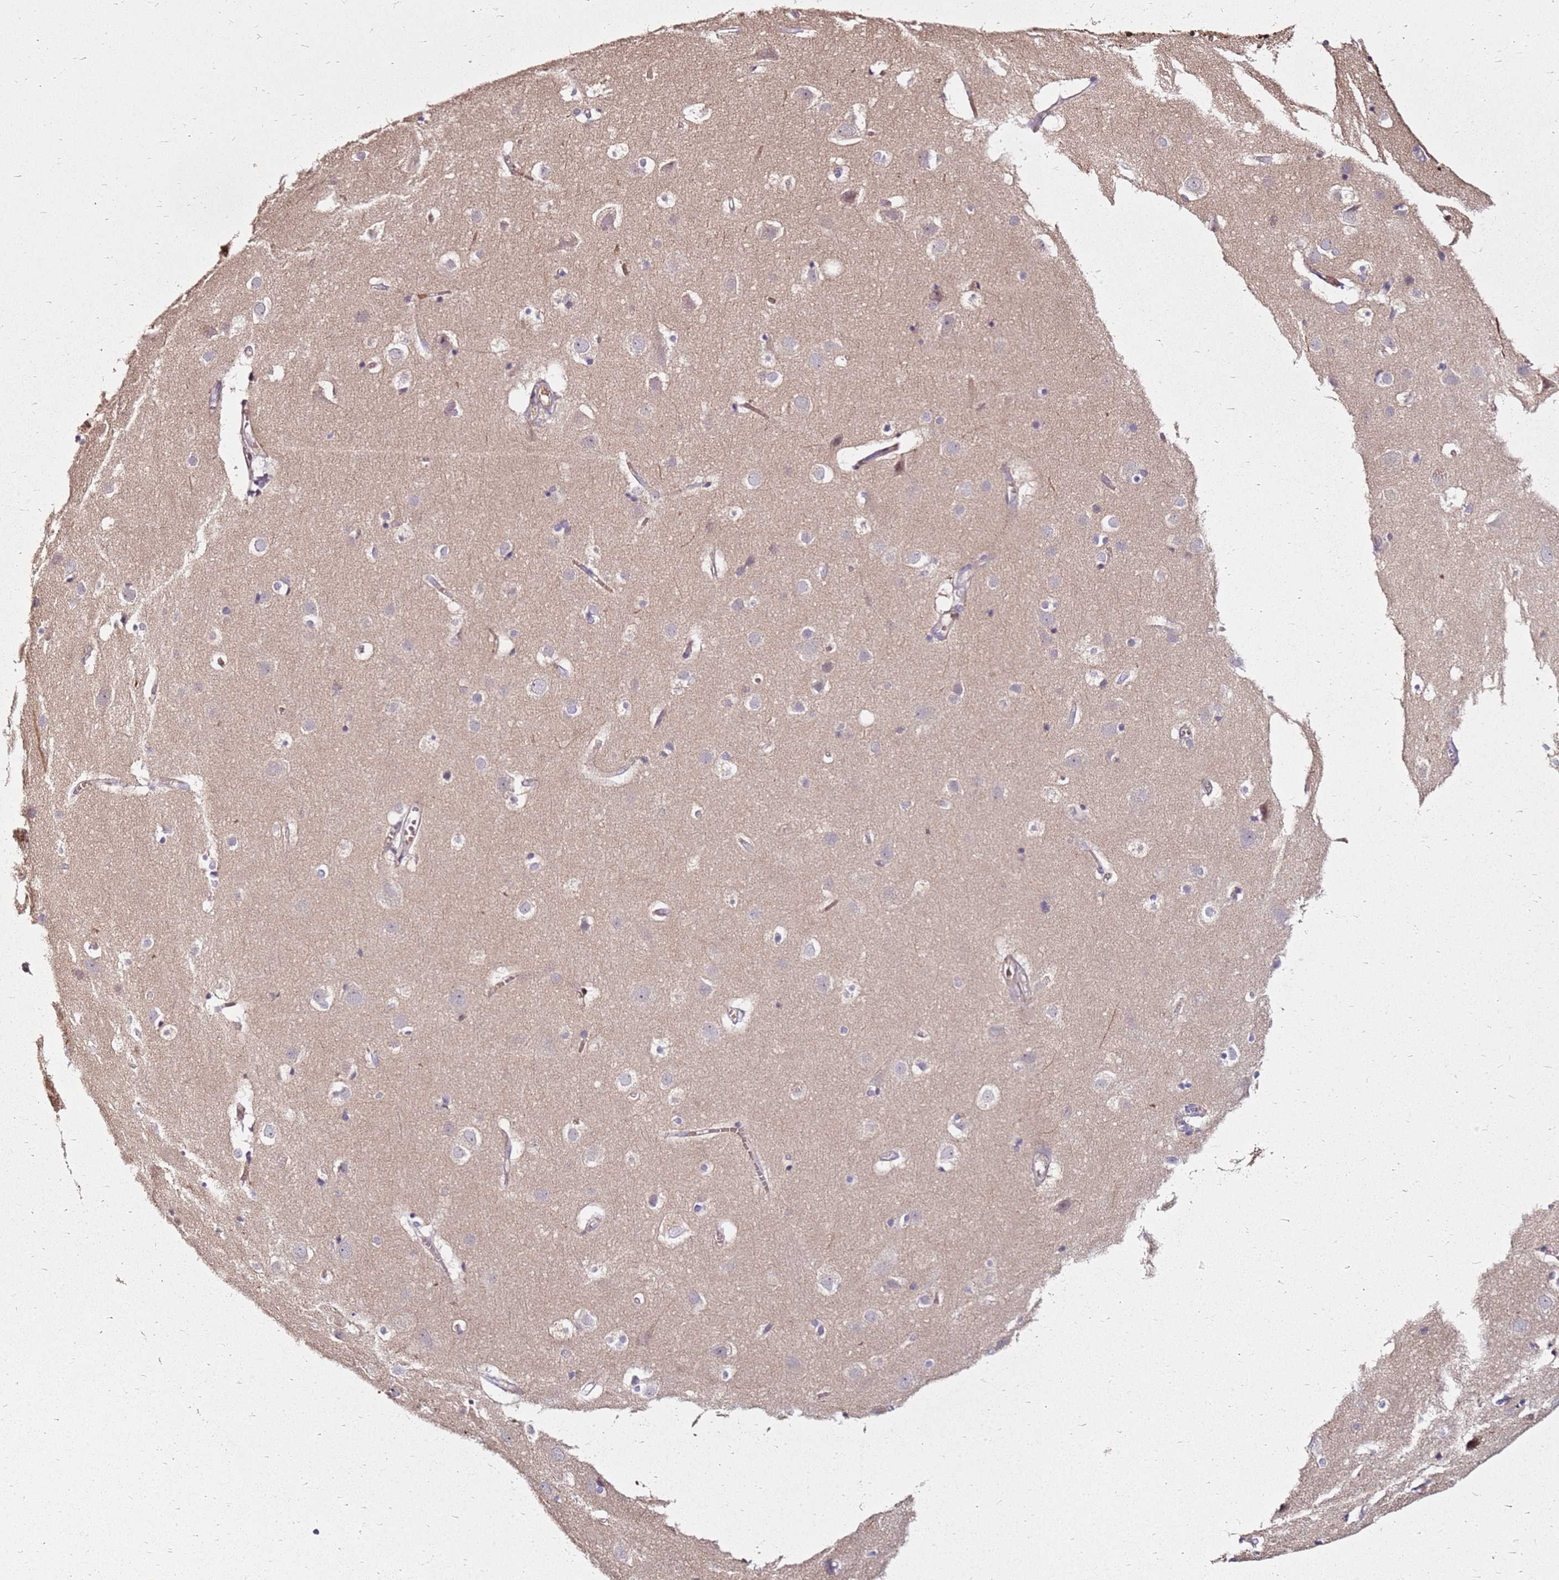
{"staining": {"intensity": "moderate", "quantity": "25%-75%", "location": "cytoplasmic/membranous,nuclear"}, "tissue": "cerebral cortex", "cell_type": "Endothelial cells", "image_type": "normal", "snomed": [{"axis": "morphology", "description": "Normal tissue, NOS"}, {"axis": "topography", "description": "Cerebral cortex"}], "caption": "About 25%-75% of endothelial cells in benign human cerebral cortex show moderate cytoplasmic/membranous,nuclear protein staining as visualized by brown immunohistochemical staining.", "gene": "RNF11", "patient": {"sex": "male", "age": 54}}